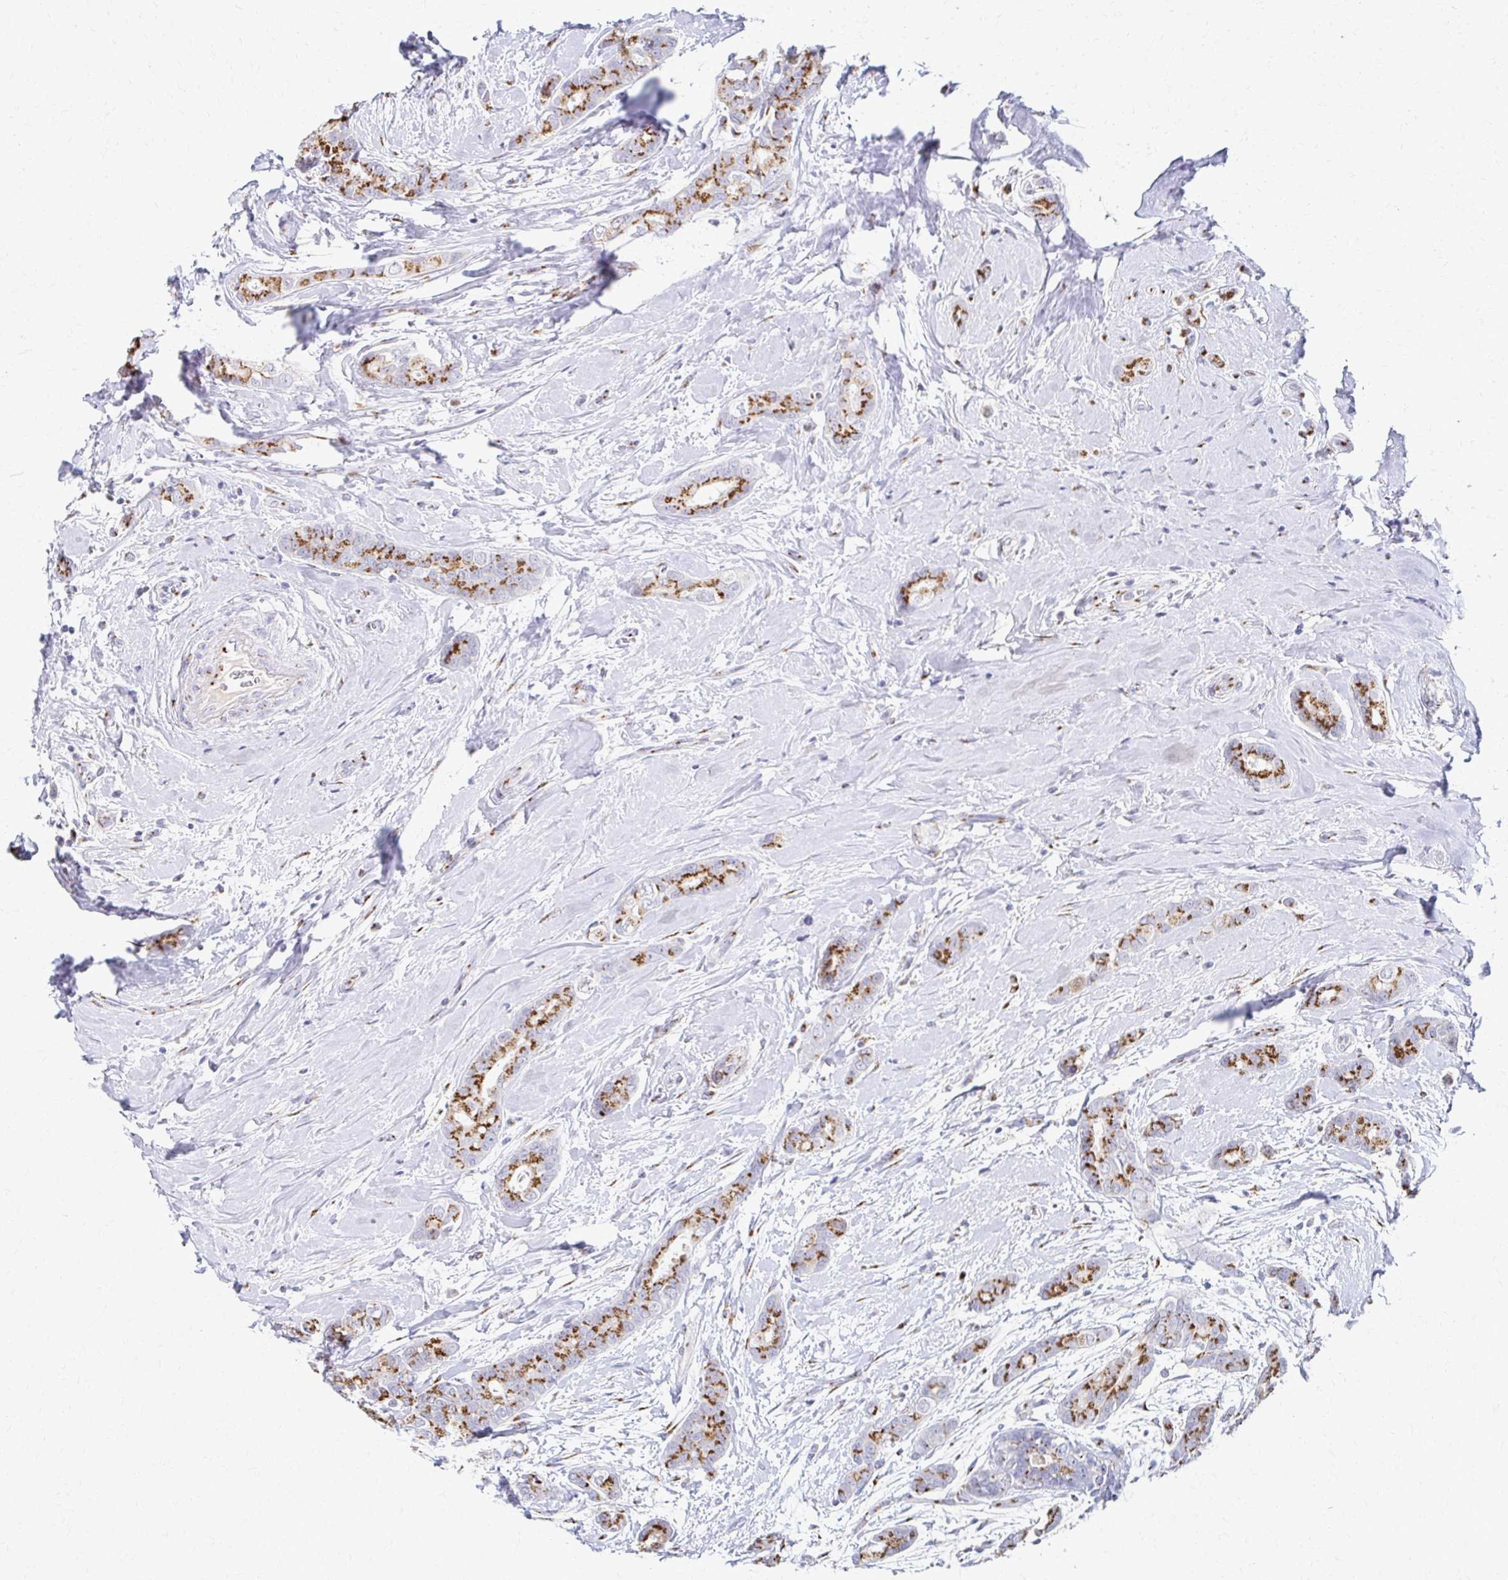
{"staining": {"intensity": "strong", "quantity": ">75%", "location": "cytoplasmic/membranous"}, "tissue": "breast cancer", "cell_type": "Tumor cells", "image_type": "cancer", "snomed": [{"axis": "morphology", "description": "Duct carcinoma"}, {"axis": "topography", "description": "Breast"}], "caption": "Breast cancer tissue exhibits strong cytoplasmic/membranous staining in approximately >75% of tumor cells, visualized by immunohistochemistry.", "gene": "TM9SF1", "patient": {"sex": "female", "age": 45}}